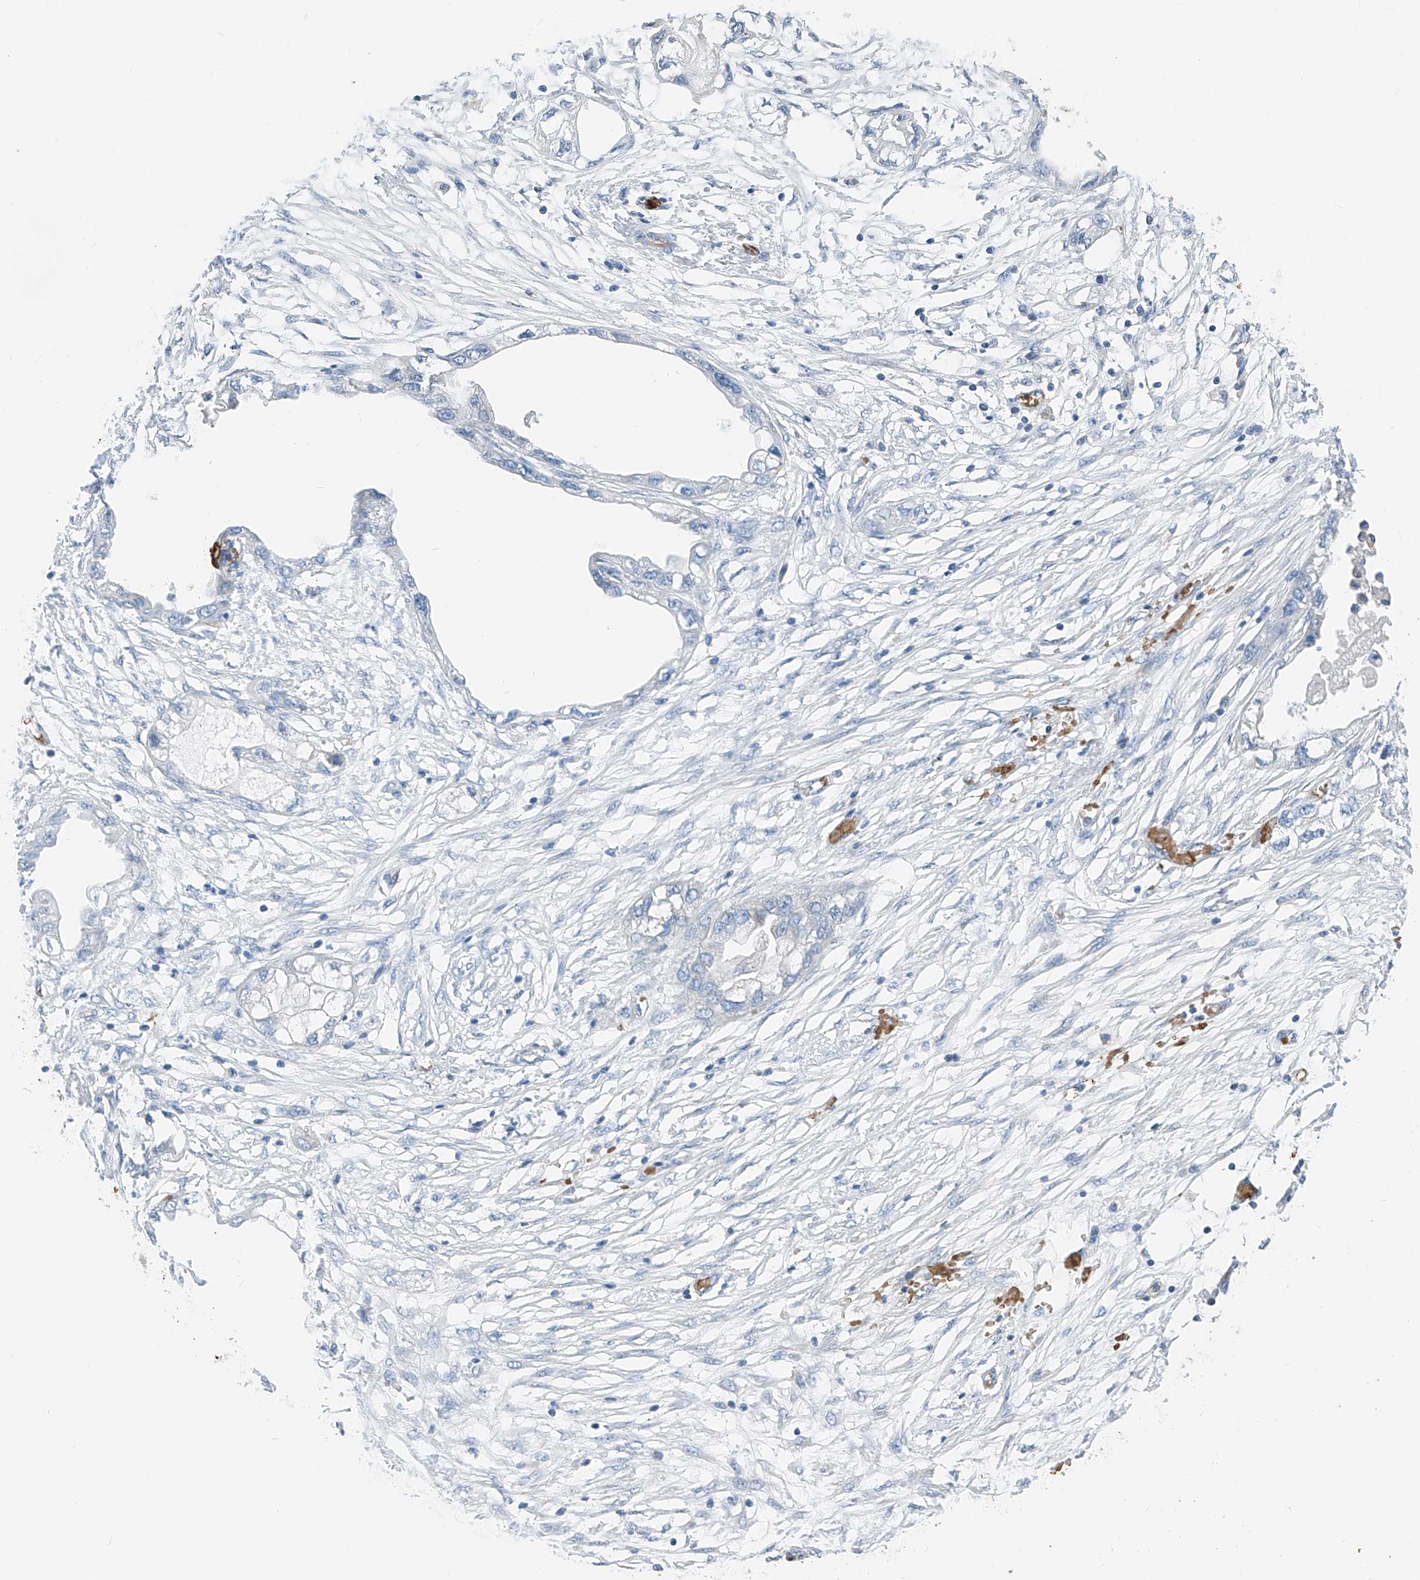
{"staining": {"intensity": "negative", "quantity": "none", "location": "none"}, "tissue": "endometrial cancer", "cell_type": "Tumor cells", "image_type": "cancer", "snomed": [{"axis": "morphology", "description": "Adenocarcinoma, NOS"}, {"axis": "morphology", "description": "Adenocarcinoma, metastatic, NOS"}, {"axis": "topography", "description": "Adipose tissue"}, {"axis": "topography", "description": "Endometrium"}], "caption": "This photomicrograph is of endometrial cancer (metastatic adenocarcinoma) stained with immunohistochemistry (IHC) to label a protein in brown with the nuclei are counter-stained blue. There is no staining in tumor cells.", "gene": "PRSS23", "patient": {"sex": "female", "age": 67}}